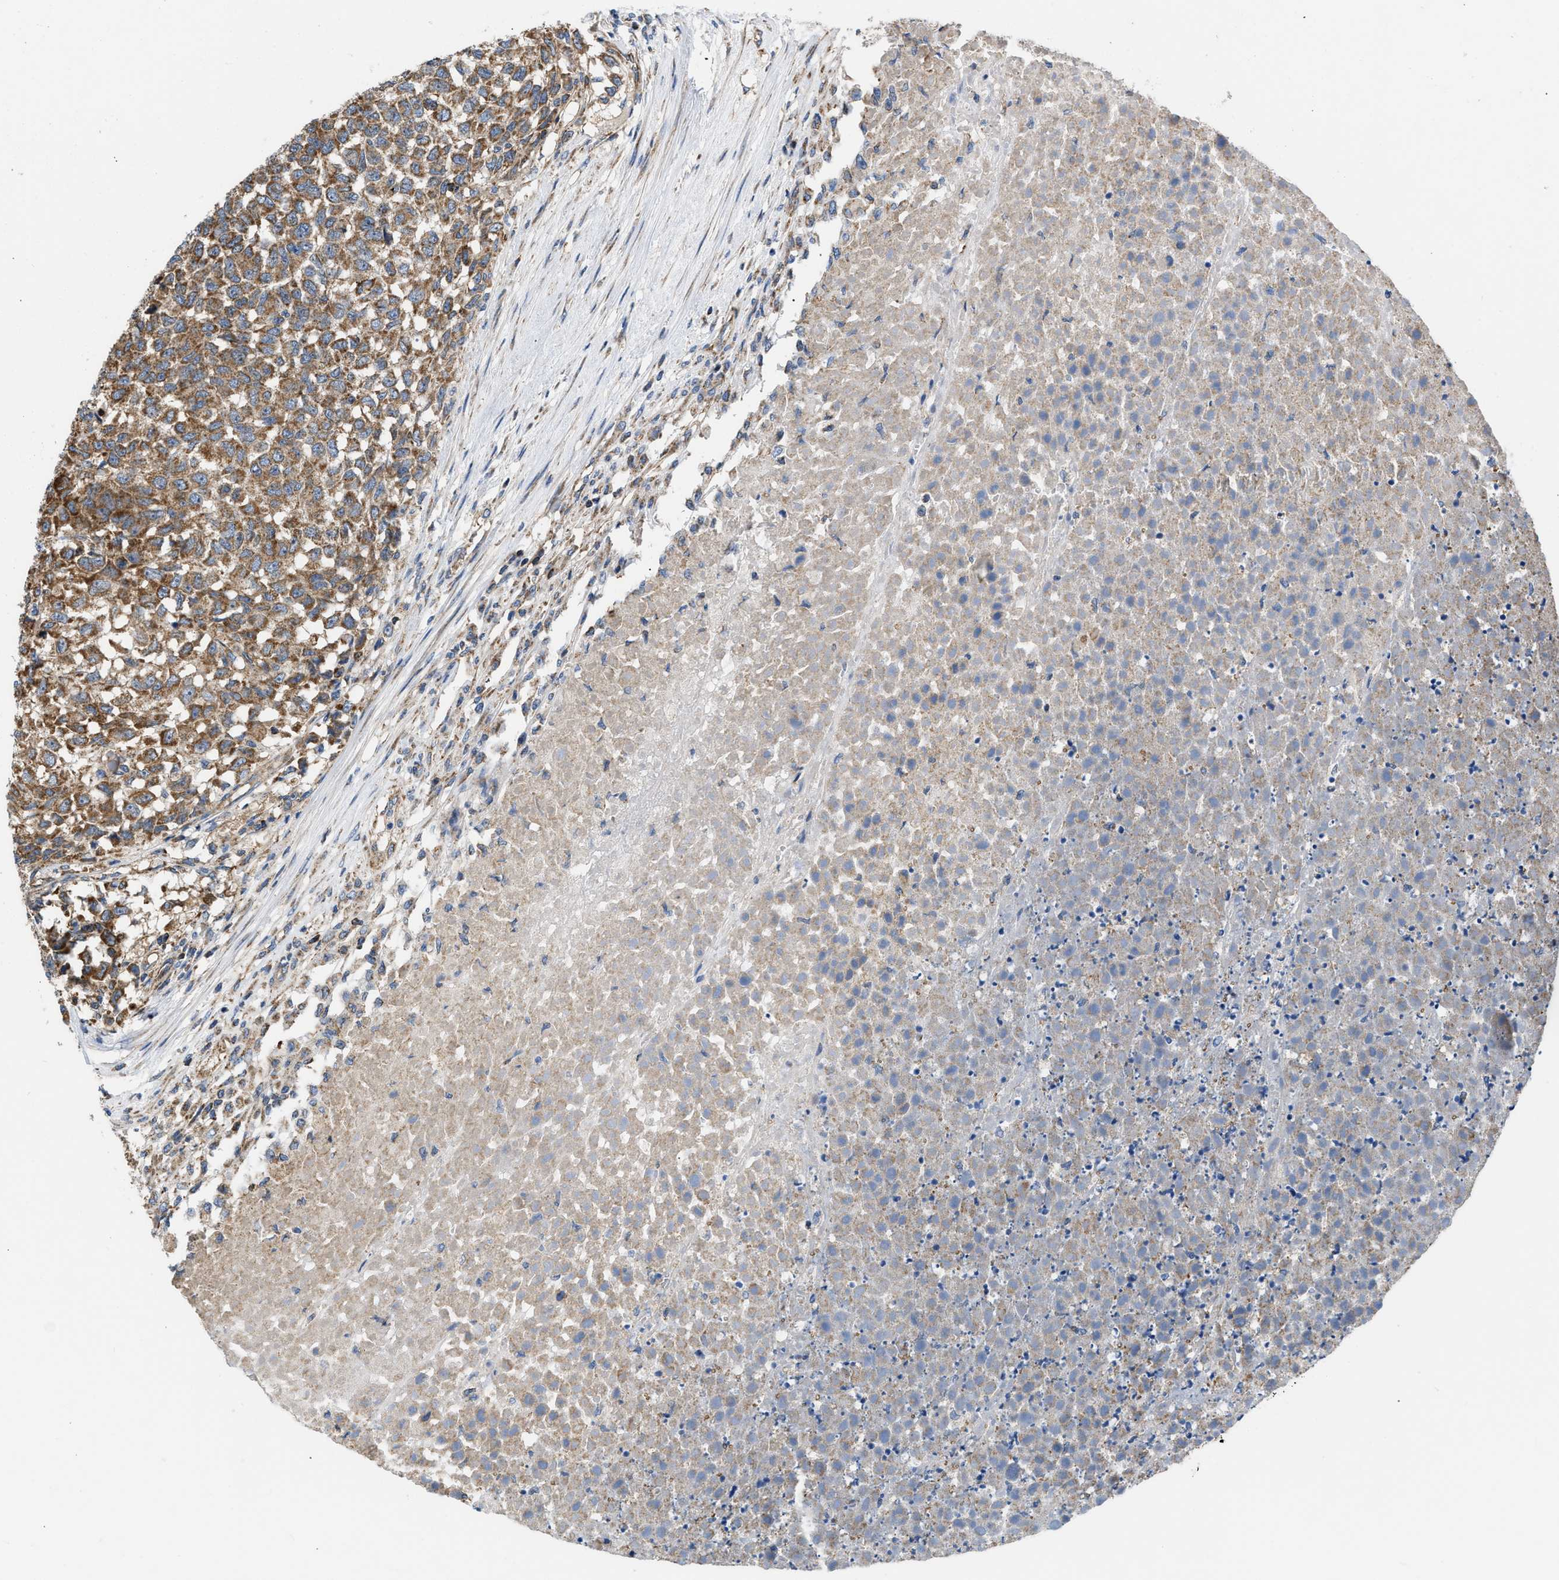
{"staining": {"intensity": "moderate", "quantity": ">75%", "location": "cytoplasmic/membranous"}, "tissue": "testis cancer", "cell_type": "Tumor cells", "image_type": "cancer", "snomed": [{"axis": "morphology", "description": "Seminoma, NOS"}, {"axis": "topography", "description": "Testis"}], "caption": "A medium amount of moderate cytoplasmic/membranous staining is appreciated in about >75% of tumor cells in testis seminoma tissue.", "gene": "OPTN", "patient": {"sex": "male", "age": 59}}